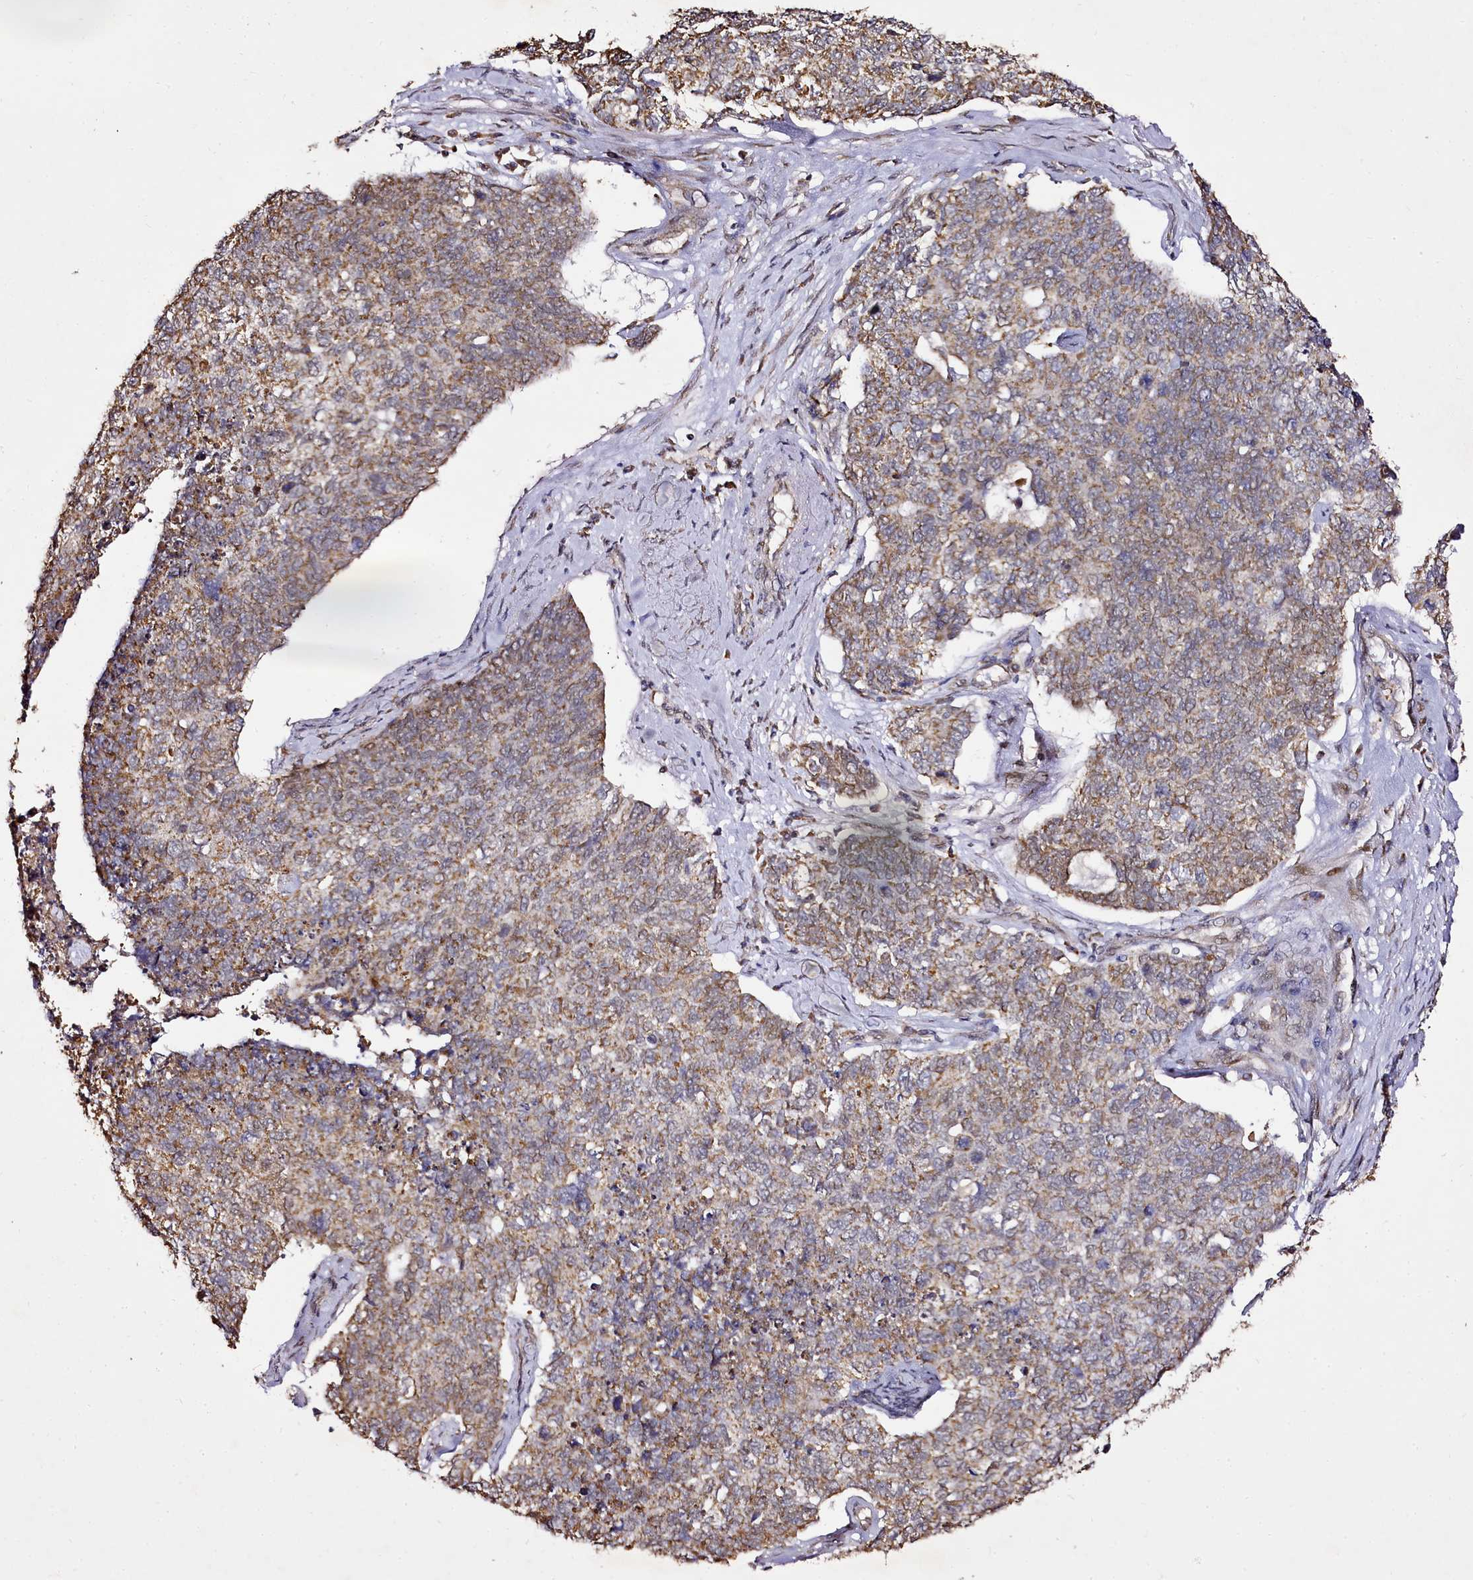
{"staining": {"intensity": "moderate", "quantity": ">75%", "location": "cytoplasmic/membranous"}, "tissue": "cervical cancer", "cell_type": "Tumor cells", "image_type": "cancer", "snomed": [{"axis": "morphology", "description": "Squamous cell carcinoma, NOS"}, {"axis": "topography", "description": "Cervix"}], "caption": "An immunohistochemistry image of neoplastic tissue is shown. Protein staining in brown labels moderate cytoplasmic/membranous positivity in squamous cell carcinoma (cervical) within tumor cells.", "gene": "EDIL3", "patient": {"sex": "female", "age": 63}}